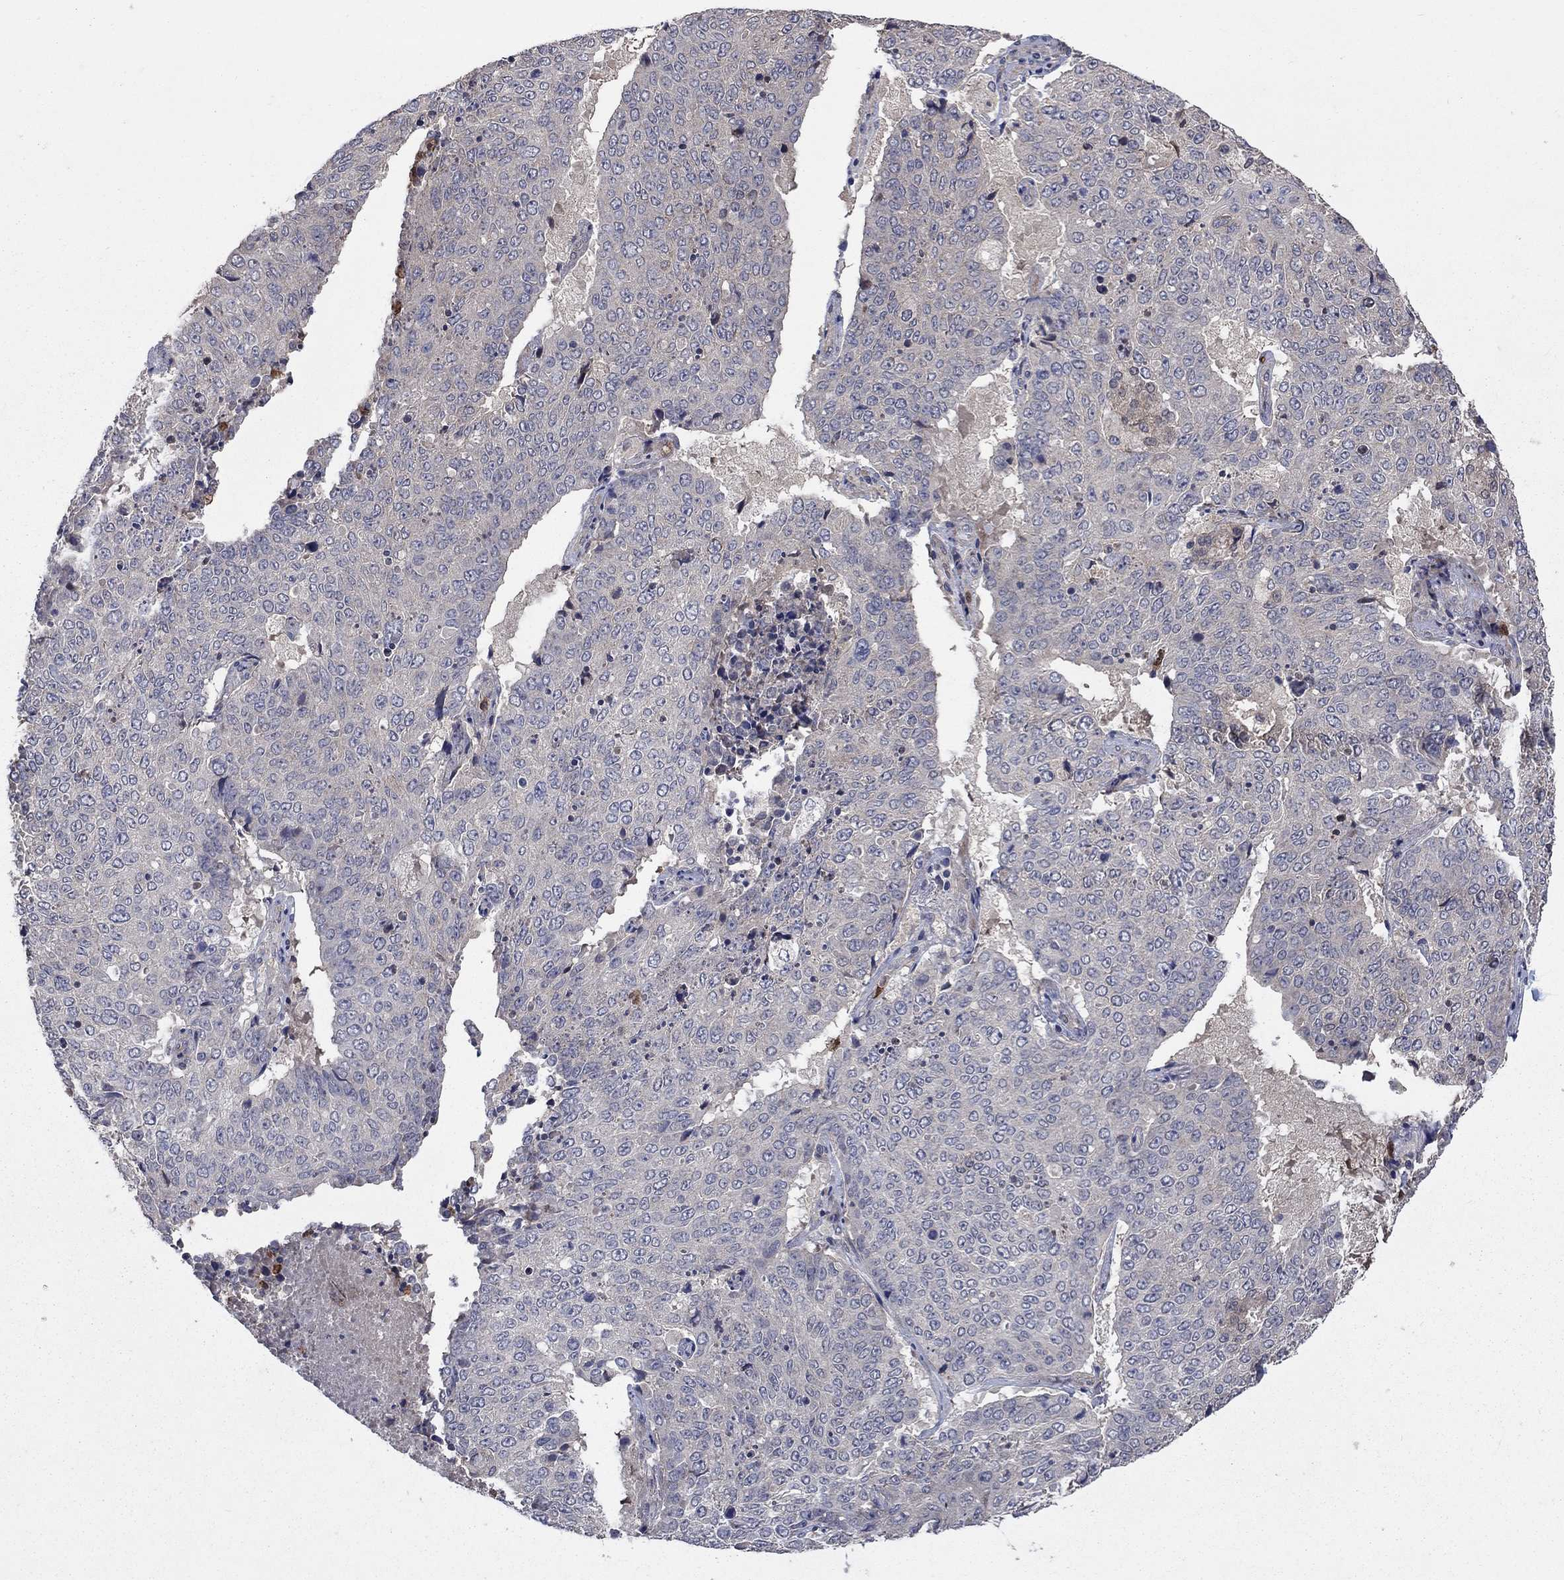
{"staining": {"intensity": "negative", "quantity": "none", "location": "none"}, "tissue": "lung cancer", "cell_type": "Tumor cells", "image_type": "cancer", "snomed": [{"axis": "morphology", "description": "Normal tissue, NOS"}, {"axis": "morphology", "description": "Squamous cell carcinoma, NOS"}, {"axis": "topography", "description": "Bronchus"}, {"axis": "topography", "description": "Lung"}], "caption": "Immunohistochemistry (IHC) micrograph of human squamous cell carcinoma (lung) stained for a protein (brown), which displays no positivity in tumor cells.", "gene": "MSRB1", "patient": {"sex": "male", "age": 64}}